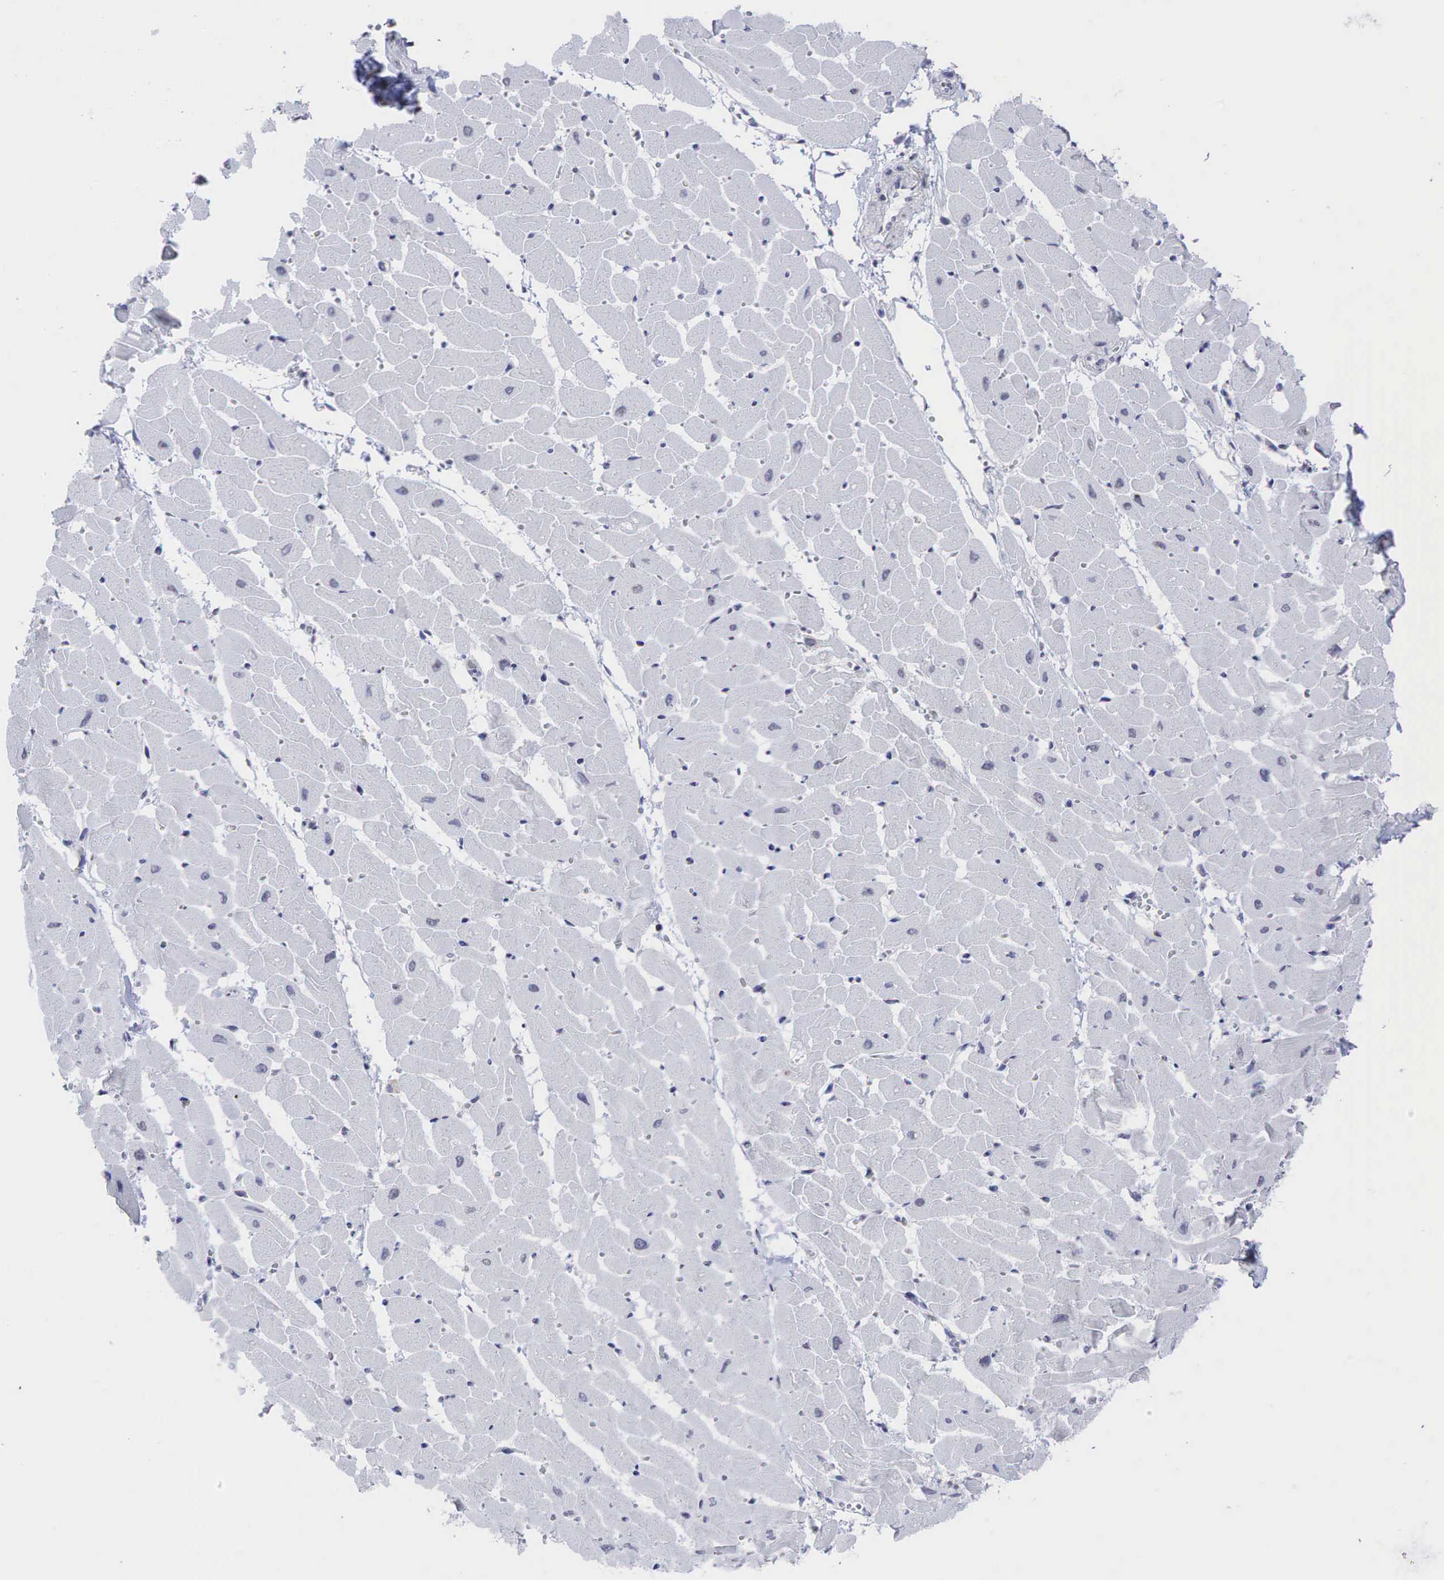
{"staining": {"intensity": "negative", "quantity": "none", "location": "none"}, "tissue": "heart muscle", "cell_type": "Cardiomyocytes", "image_type": "normal", "snomed": [{"axis": "morphology", "description": "Normal tissue, NOS"}, {"axis": "topography", "description": "Heart"}], "caption": "An immunohistochemistry image of unremarkable heart muscle is shown. There is no staining in cardiomyocytes of heart muscle. The staining was performed using DAB to visualize the protein expression in brown, while the nuclei were stained in blue with hematoxylin (Magnification: 20x).", "gene": "AR", "patient": {"sex": "female", "age": 19}}